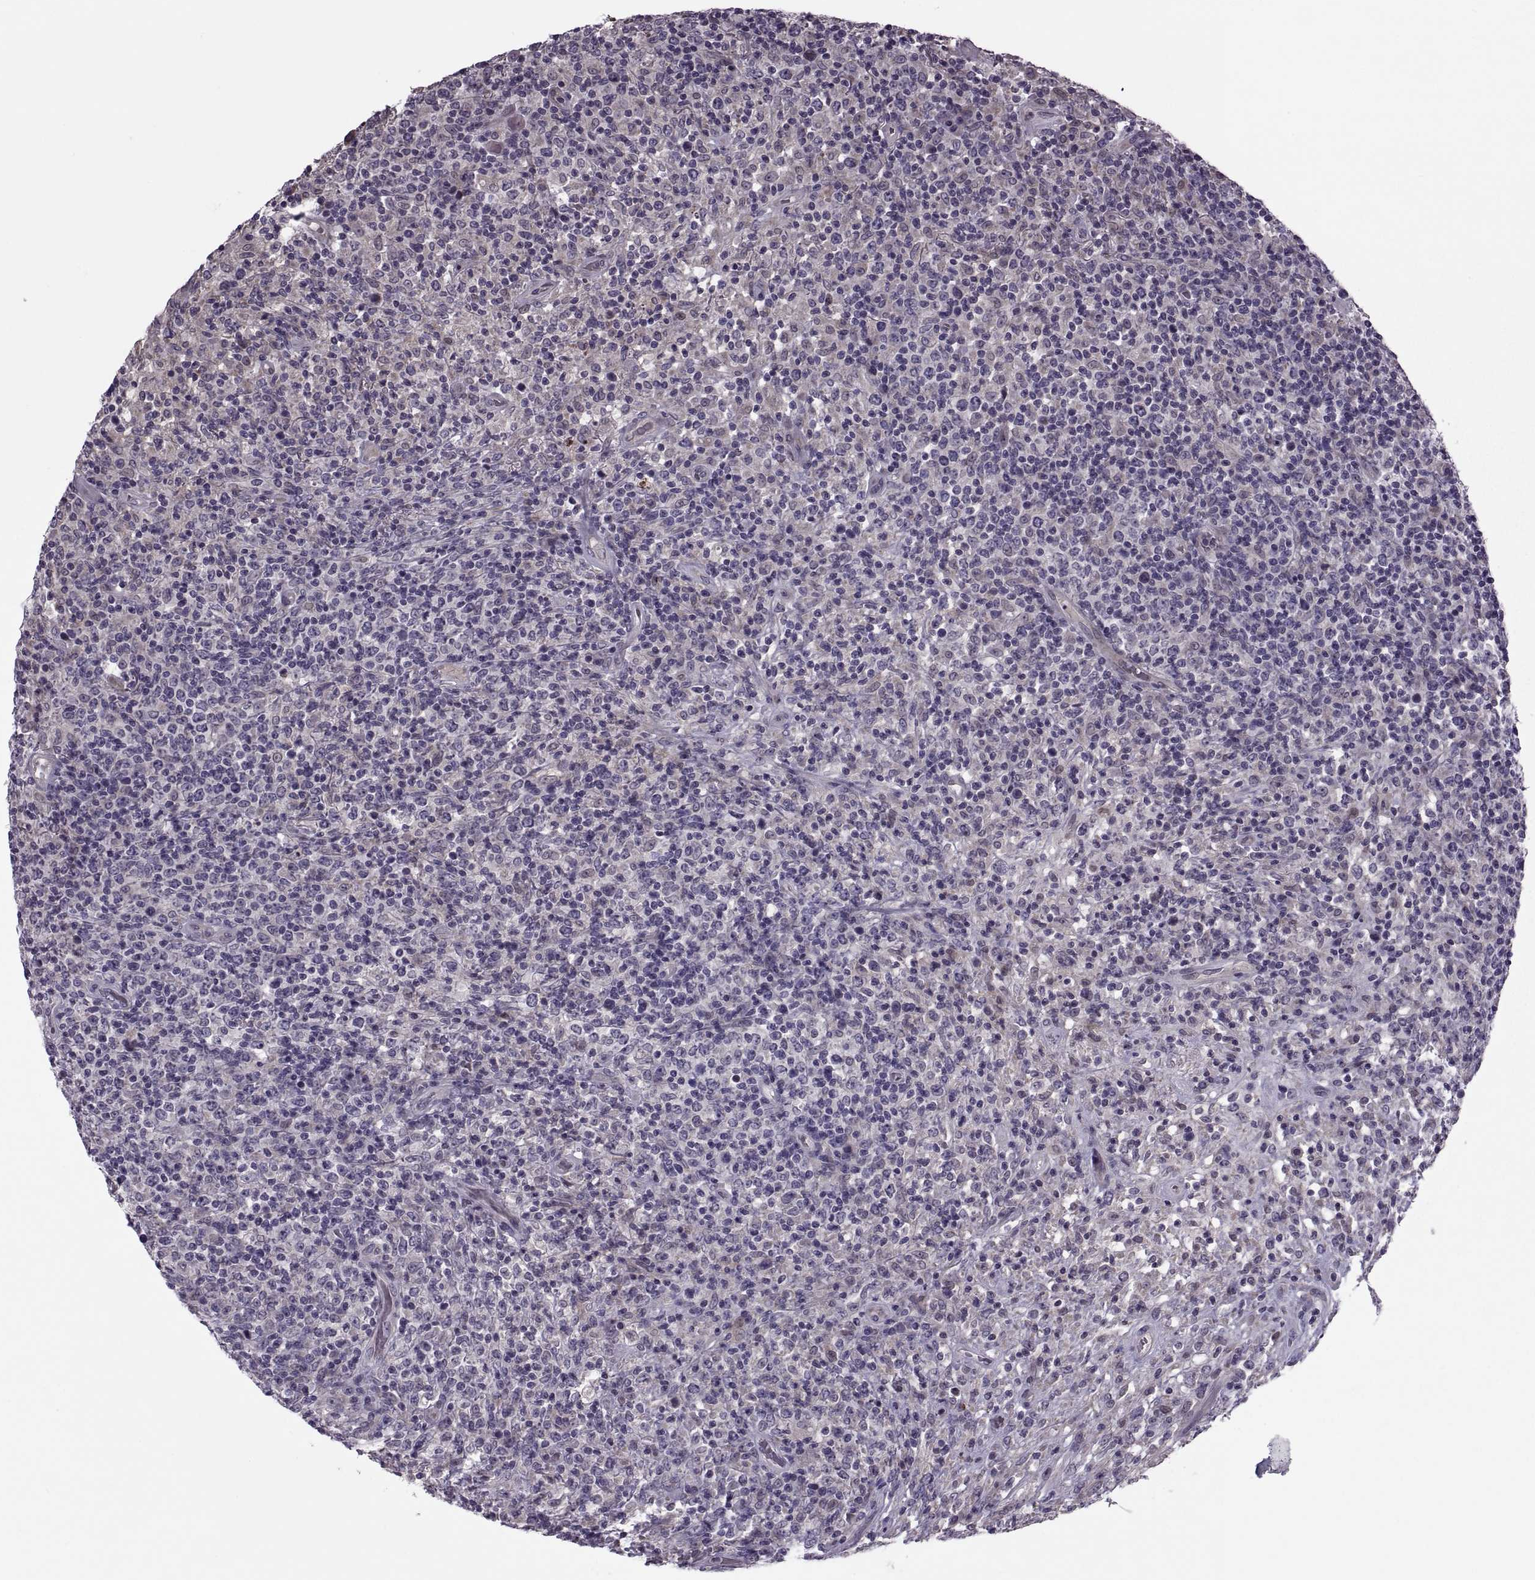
{"staining": {"intensity": "negative", "quantity": "none", "location": "none"}, "tissue": "lymphoma", "cell_type": "Tumor cells", "image_type": "cancer", "snomed": [{"axis": "morphology", "description": "Malignant lymphoma, non-Hodgkin's type, High grade"}, {"axis": "topography", "description": "Lung"}], "caption": "Protein analysis of high-grade malignant lymphoma, non-Hodgkin's type exhibits no significant positivity in tumor cells.", "gene": "ODF3", "patient": {"sex": "male", "age": 79}}